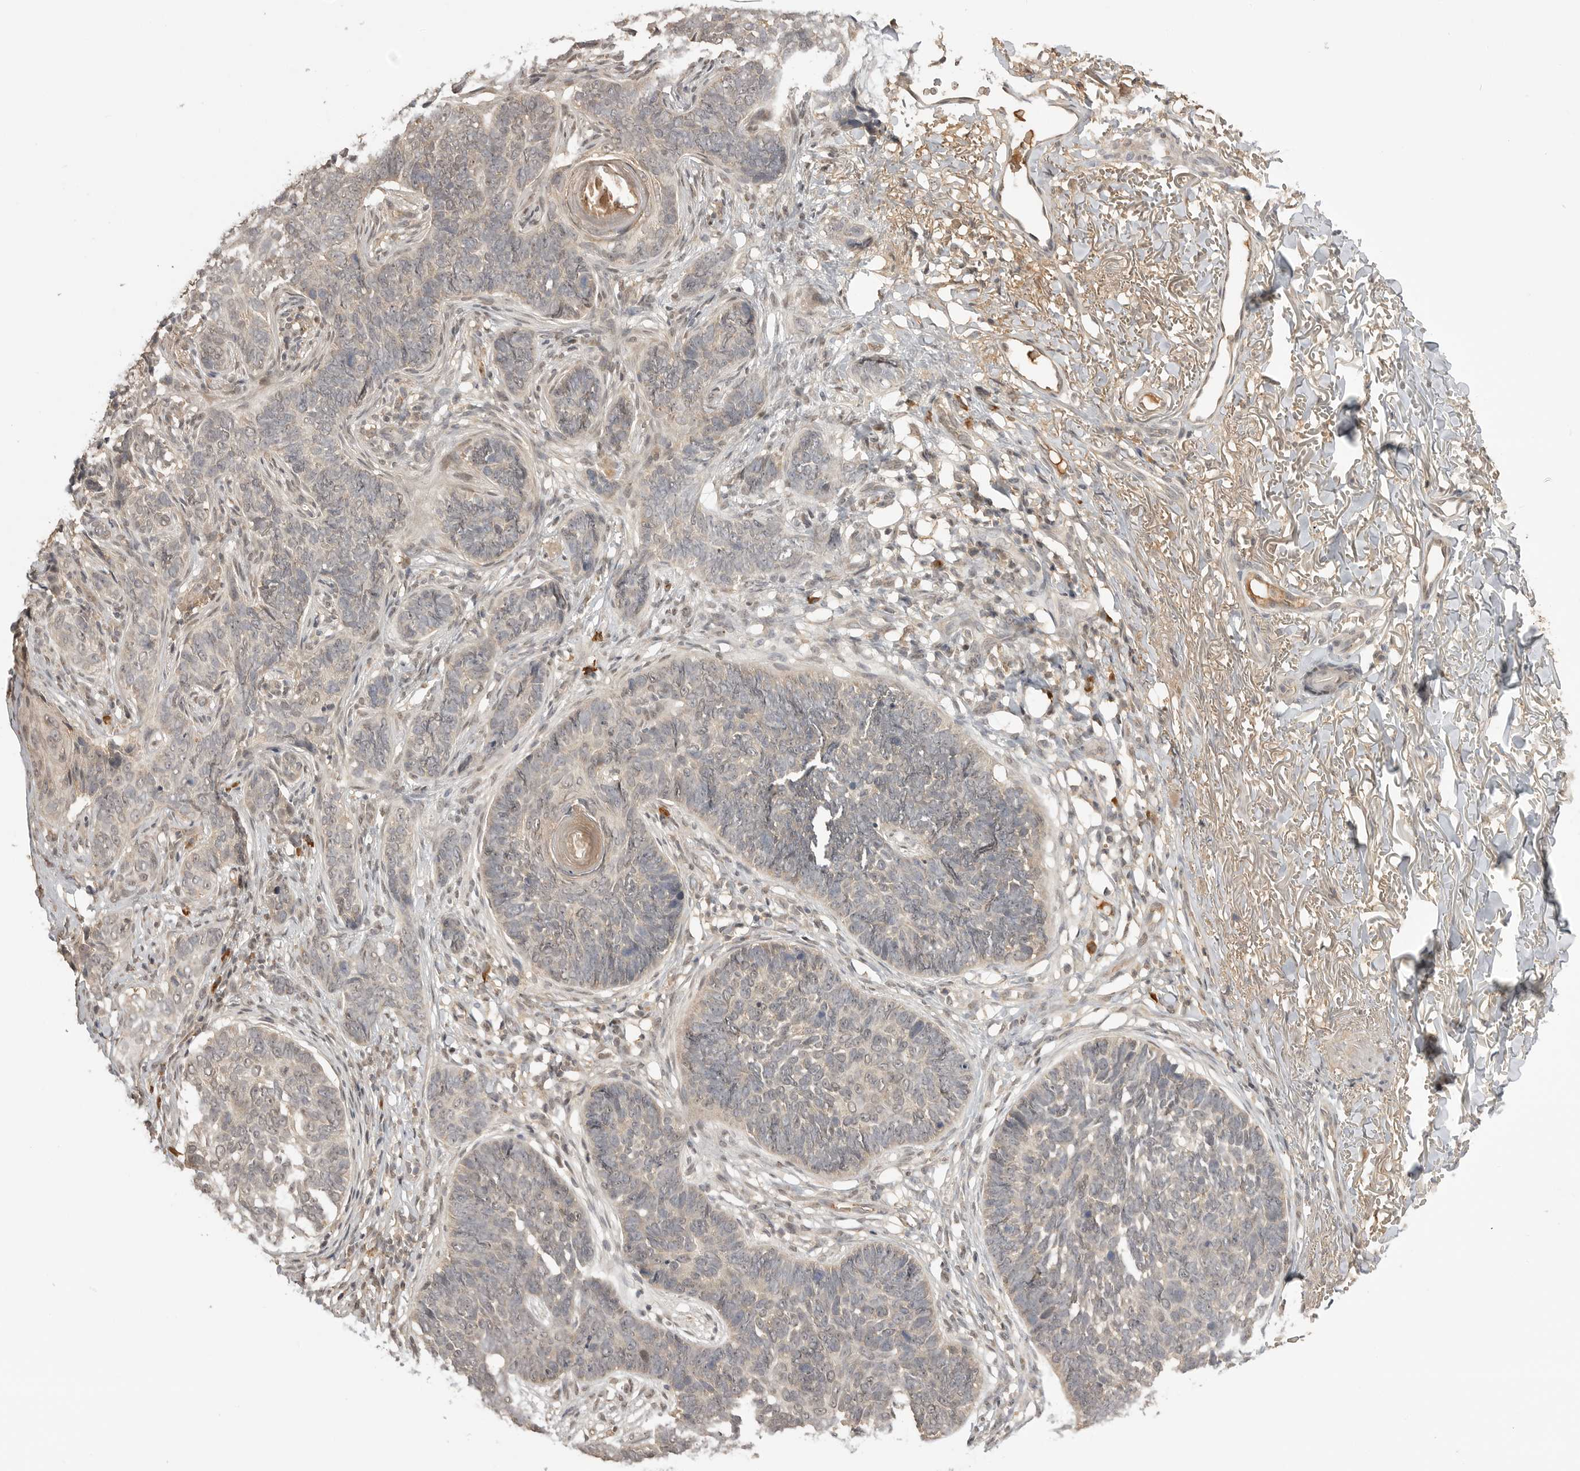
{"staining": {"intensity": "weak", "quantity": "<25%", "location": "nuclear"}, "tissue": "skin cancer", "cell_type": "Tumor cells", "image_type": "cancer", "snomed": [{"axis": "morphology", "description": "Normal tissue, NOS"}, {"axis": "morphology", "description": "Basal cell carcinoma"}, {"axis": "topography", "description": "Skin"}], "caption": "Immunohistochemical staining of skin cancer (basal cell carcinoma) displays no significant staining in tumor cells.", "gene": "ASPSCR1", "patient": {"sex": "male", "age": 77}}